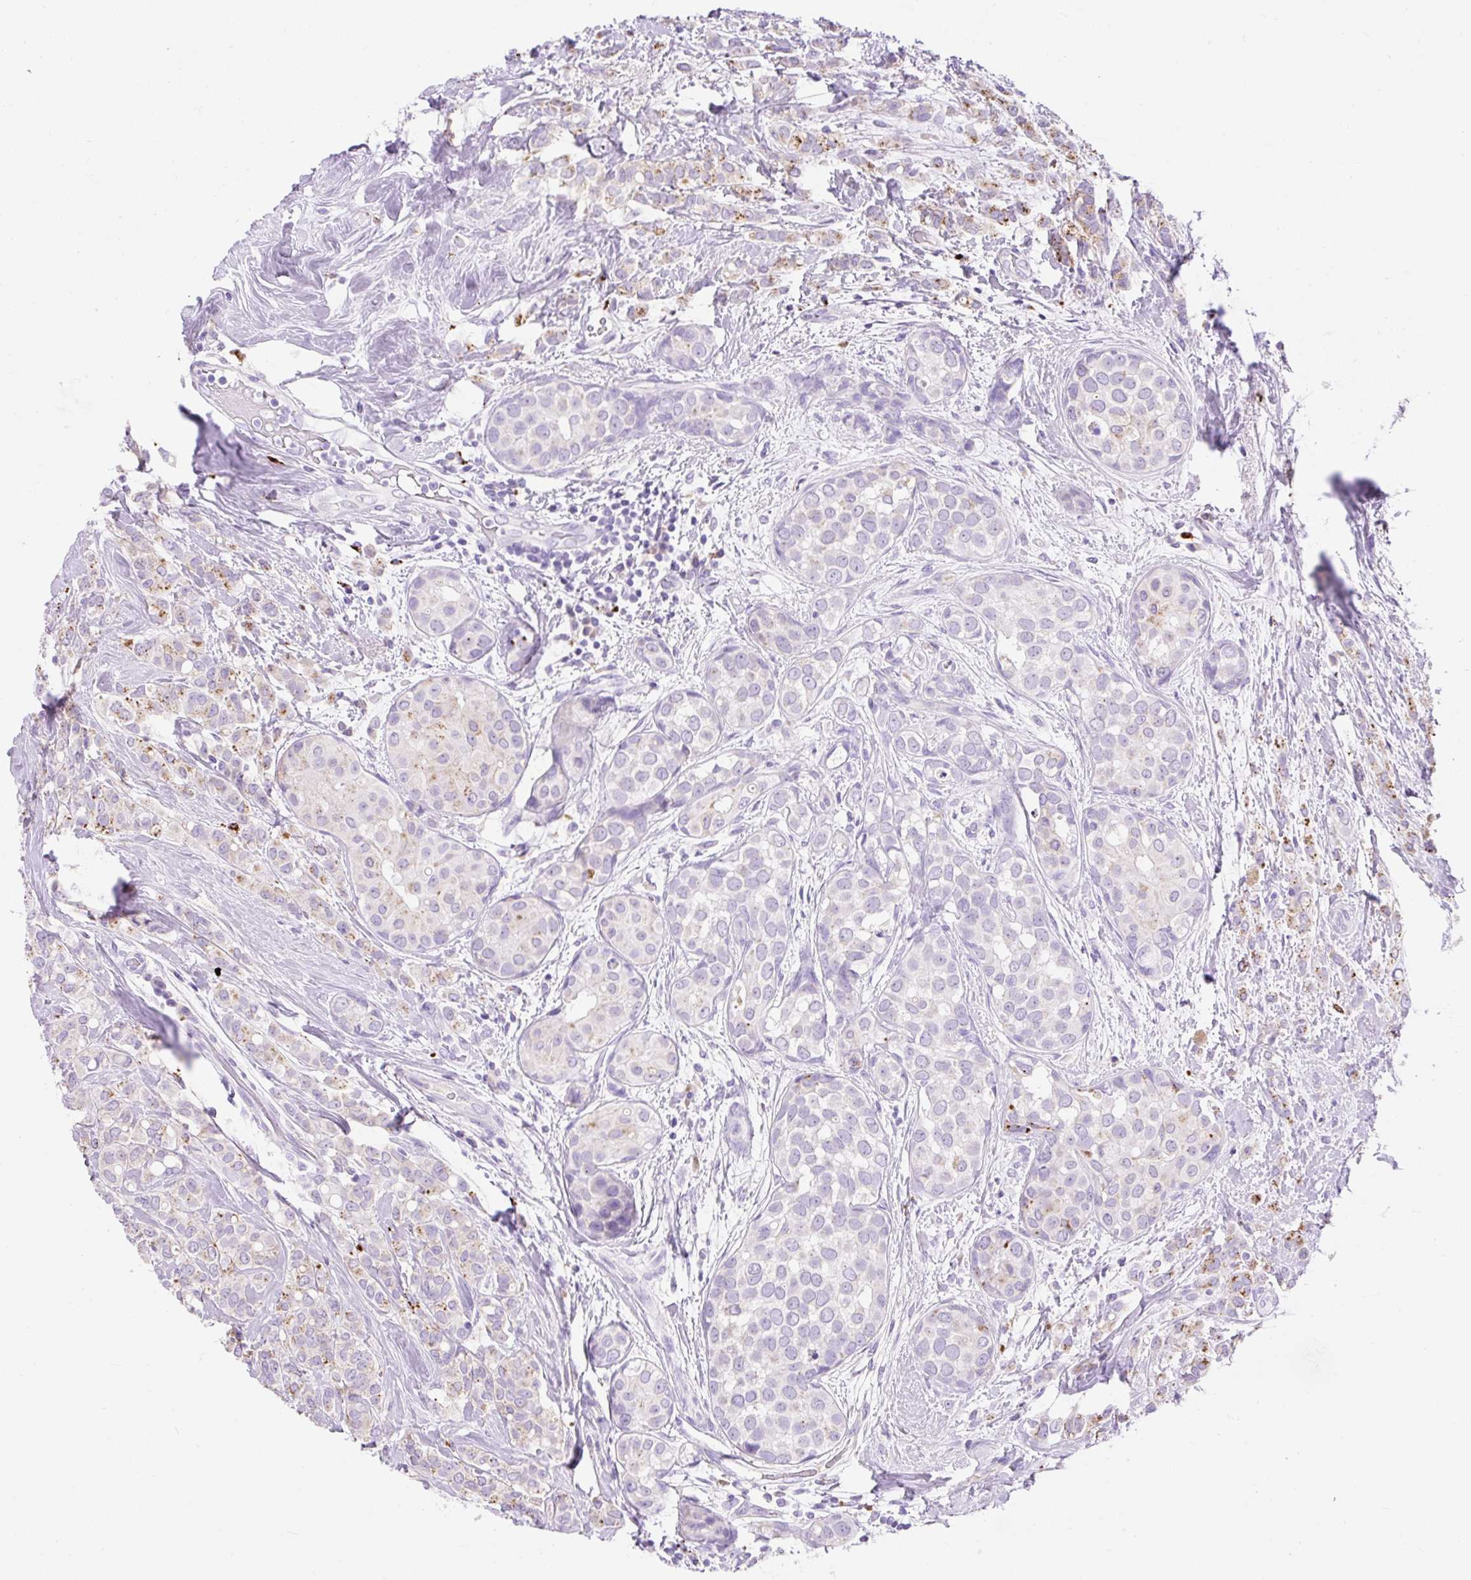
{"staining": {"intensity": "moderate", "quantity": "<25%", "location": "cytoplasmic/membranous"}, "tissue": "breast cancer", "cell_type": "Tumor cells", "image_type": "cancer", "snomed": [{"axis": "morphology", "description": "Lobular carcinoma"}, {"axis": "topography", "description": "Breast"}], "caption": "A low amount of moderate cytoplasmic/membranous staining is seen in about <25% of tumor cells in breast lobular carcinoma tissue.", "gene": "HEXB", "patient": {"sex": "female", "age": 68}}